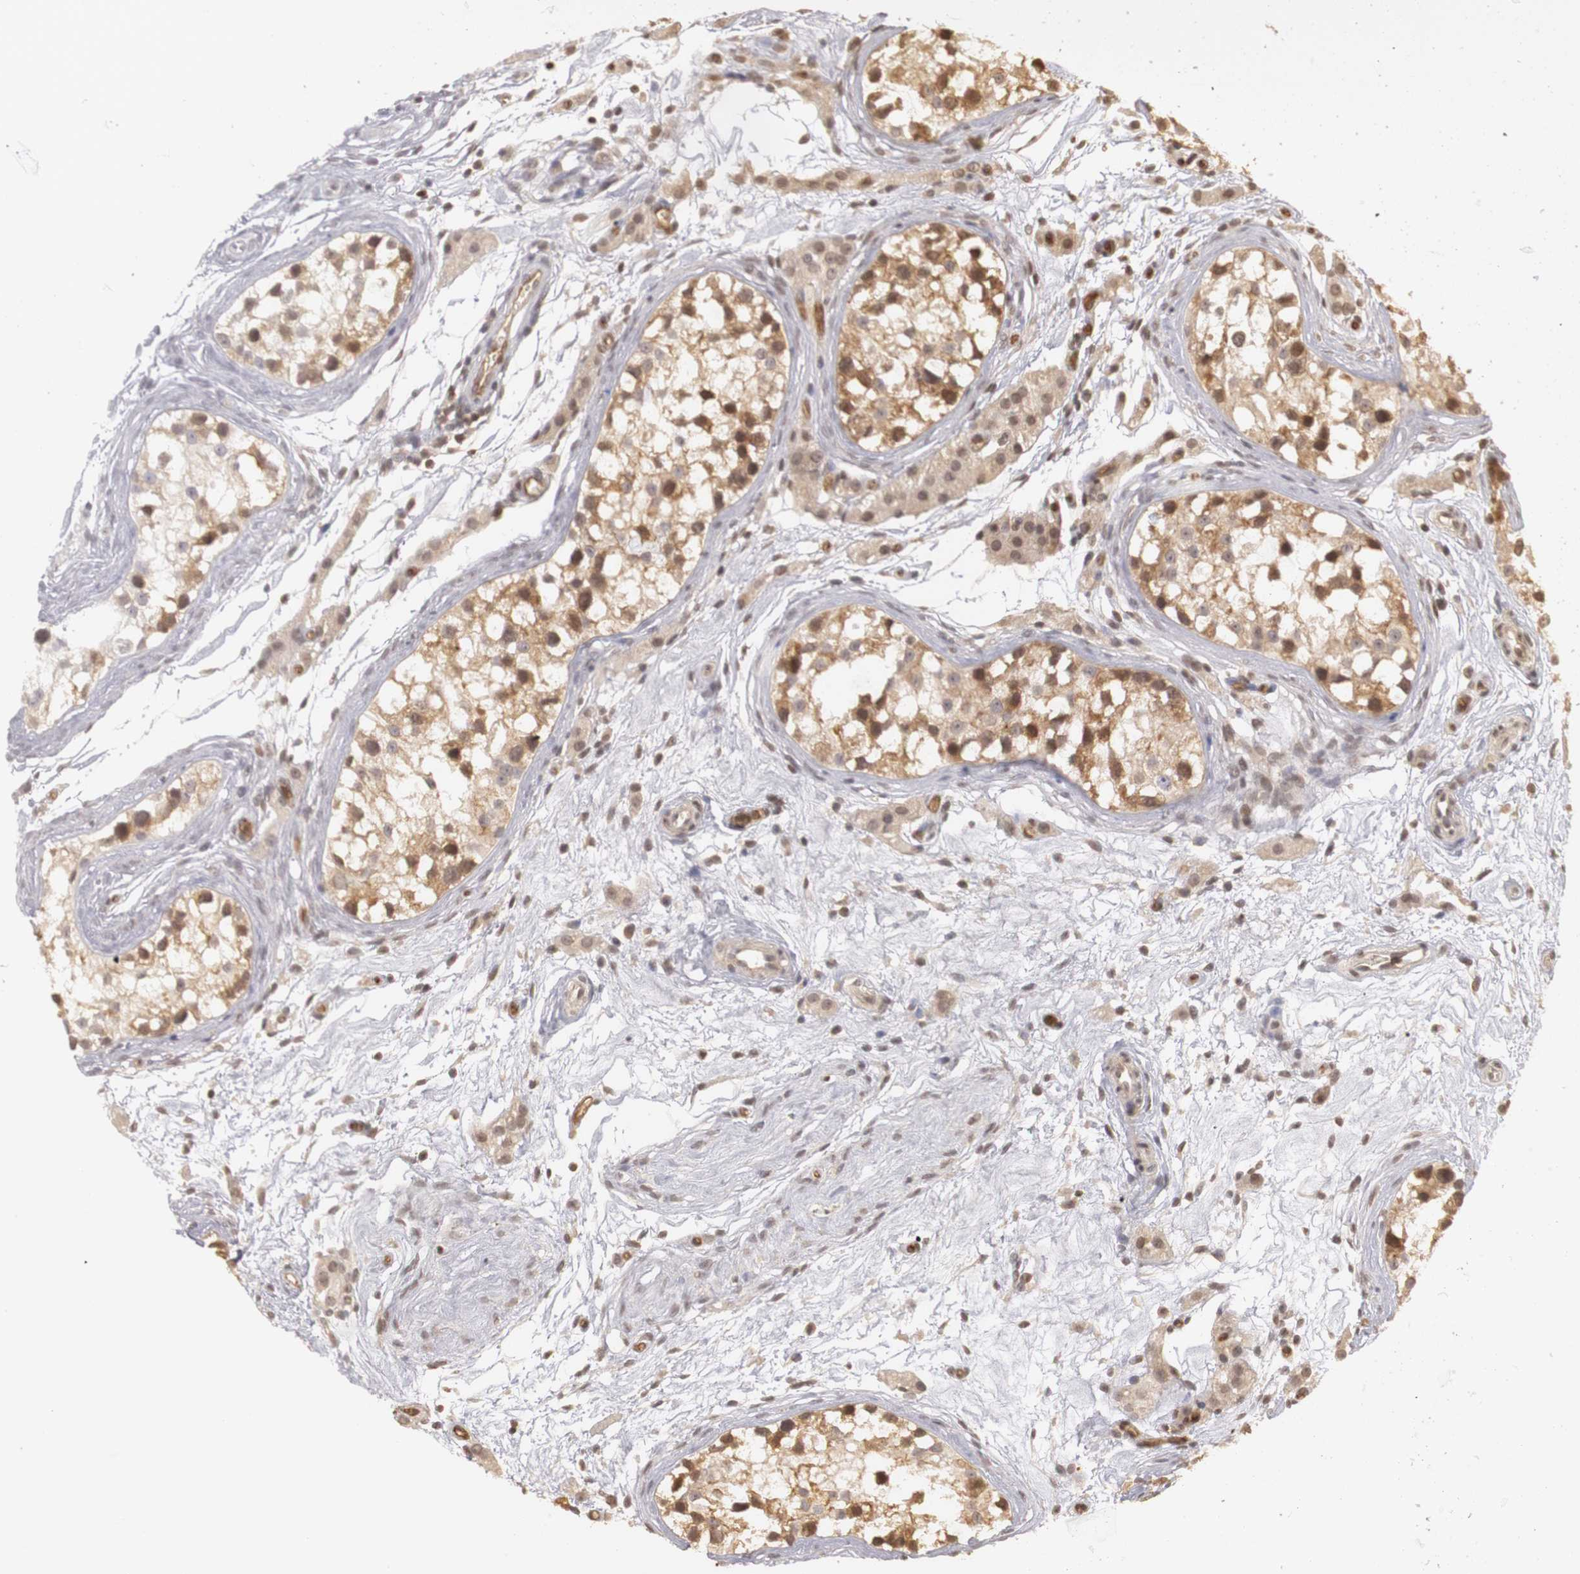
{"staining": {"intensity": "moderate", "quantity": ">75%", "location": "cytoplasmic/membranous,nuclear"}, "tissue": "testis cancer", "cell_type": "Tumor cells", "image_type": "cancer", "snomed": [{"axis": "morphology", "description": "Seminoma, NOS"}, {"axis": "topography", "description": "Testis"}], "caption": "The photomicrograph demonstrates staining of testis cancer (seminoma), revealing moderate cytoplasmic/membranous and nuclear protein staining (brown color) within tumor cells.", "gene": "PLEKHA1", "patient": {"sex": "male", "age": 25}}